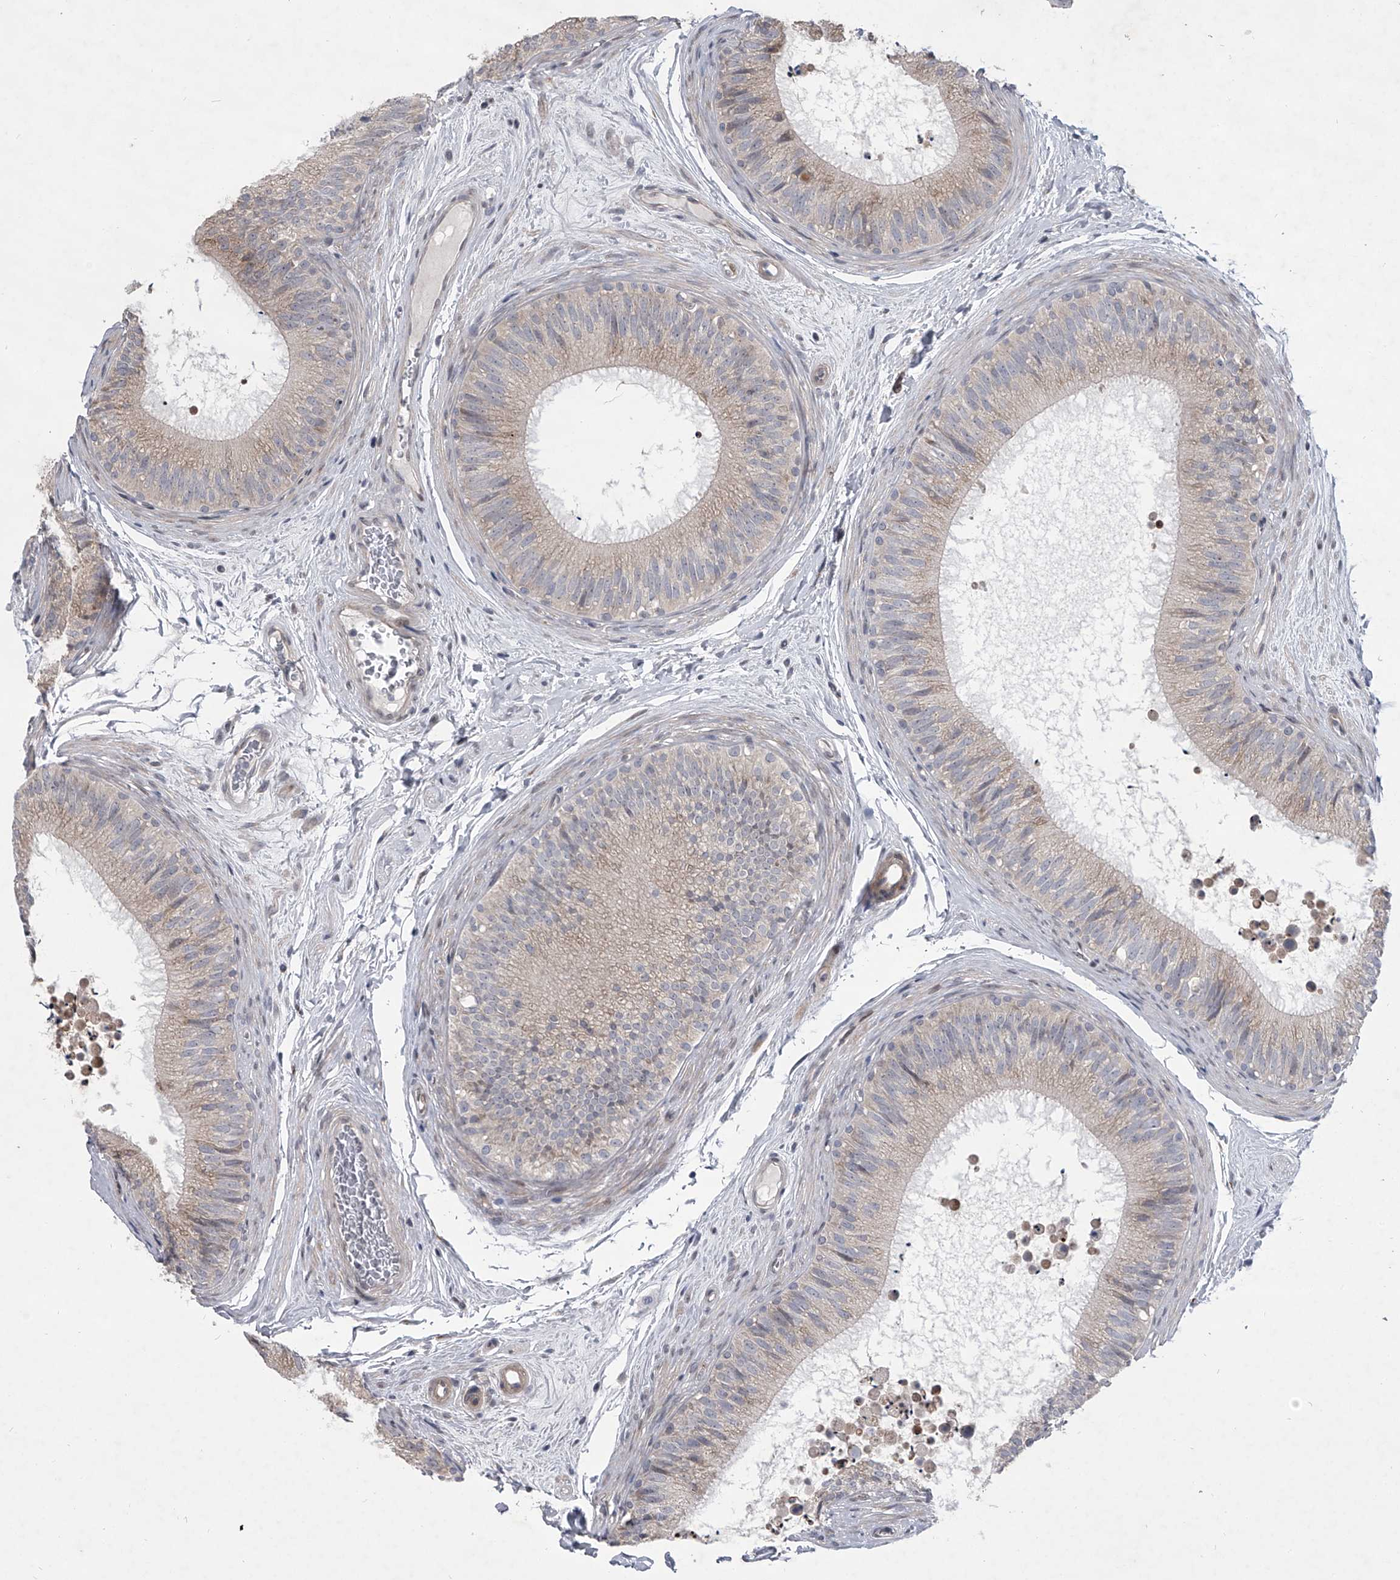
{"staining": {"intensity": "weak", "quantity": "<25%", "location": "cytoplasmic/membranous"}, "tissue": "epididymis", "cell_type": "Glandular cells", "image_type": "normal", "snomed": [{"axis": "morphology", "description": "Normal tissue, NOS"}, {"axis": "topography", "description": "Epididymis"}], "caption": "Immunohistochemistry micrograph of normal epididymis stained for a protein (brown), which demonstrates no positivity in glandular cells. The staining is performed using DAB (3,3'-diaminobenzidine) brown chromogen with nuclei counter-stained in using hematoxylin.", "gene": "HEATR6", "patient": {"sex": "male", "age": 29}}